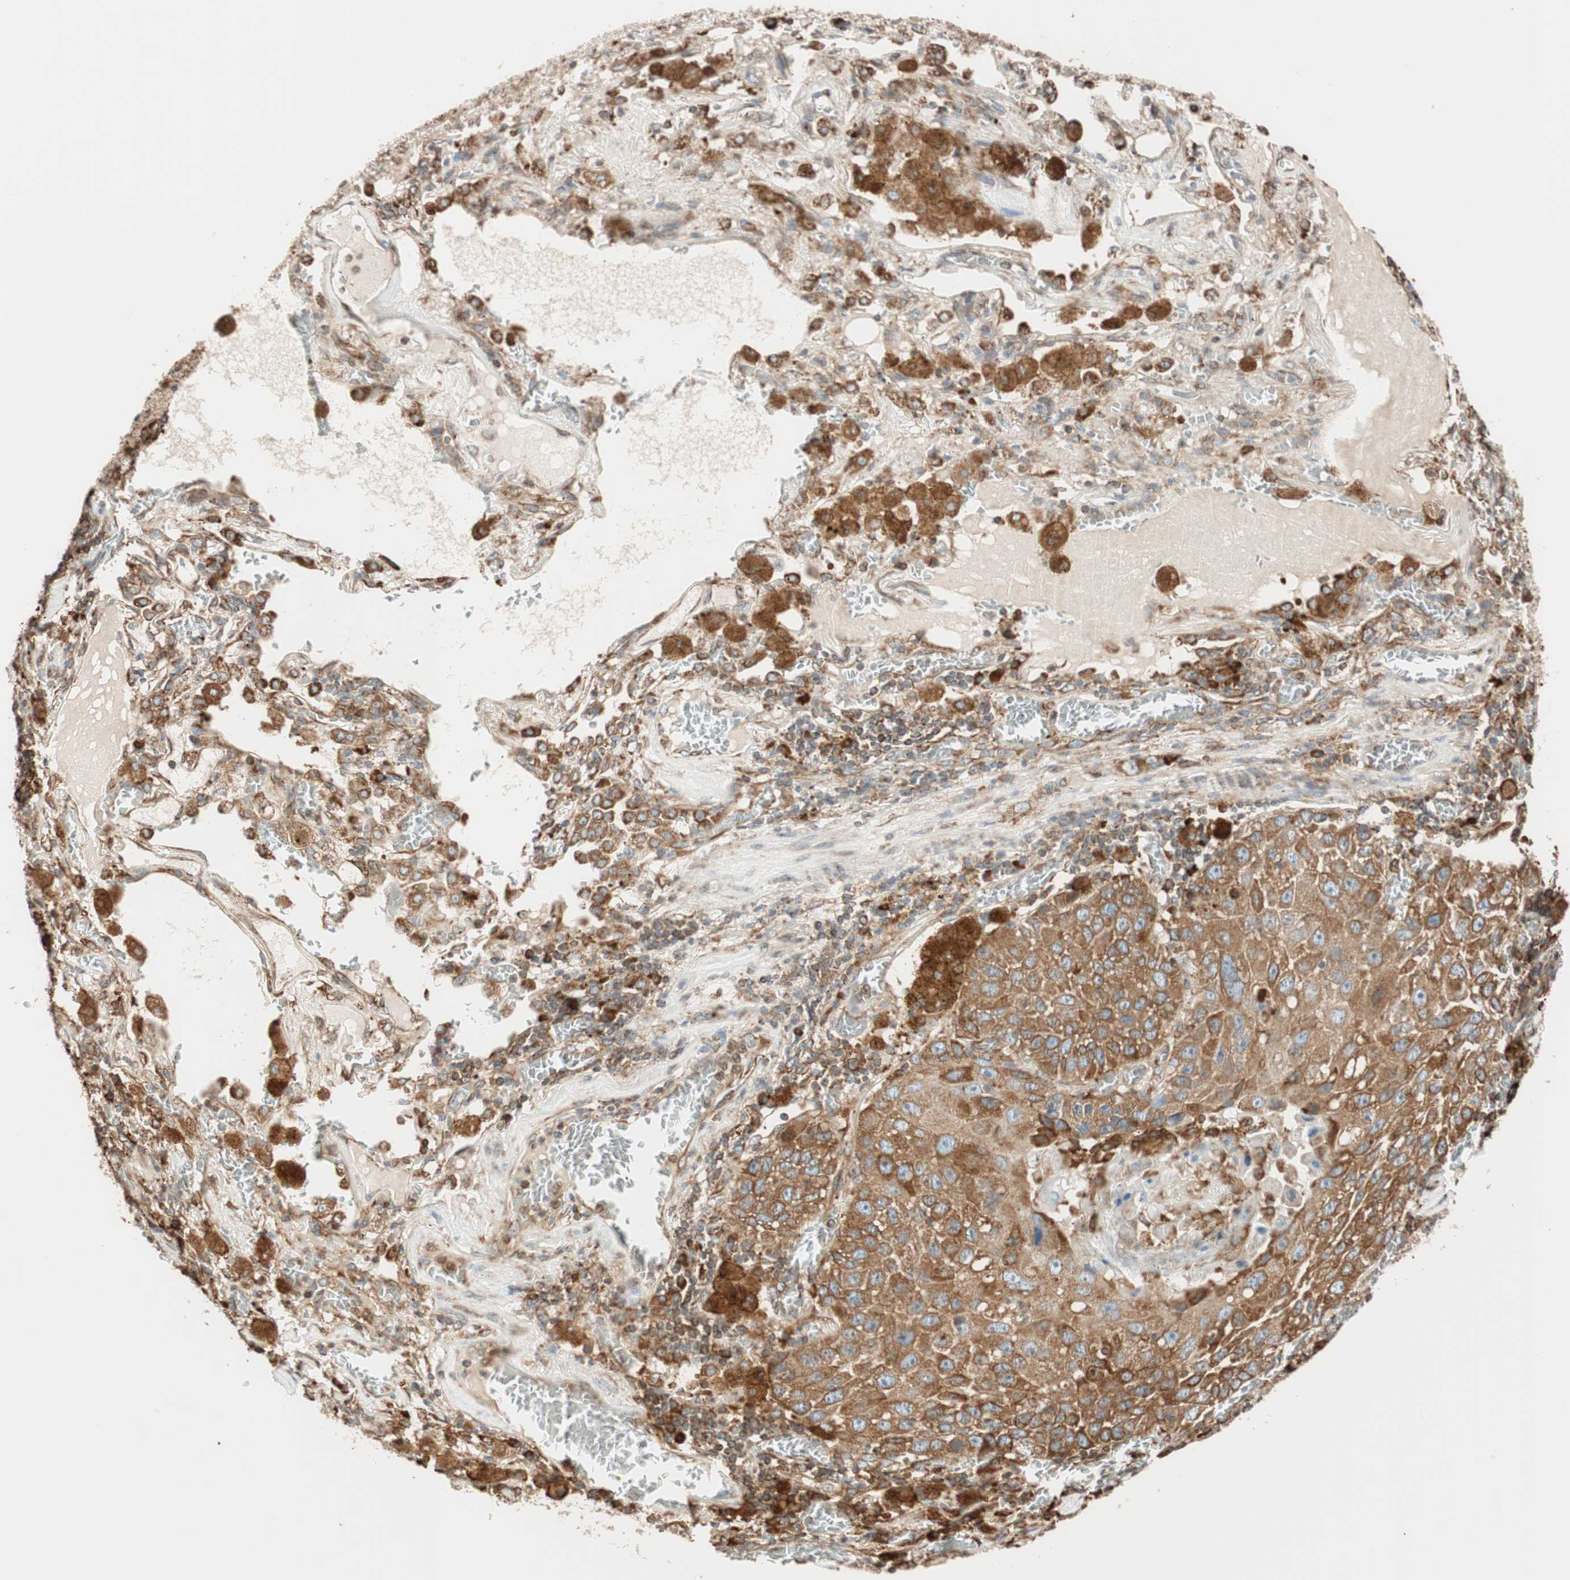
{"staining": {"intensity": "moderate", "quantity": ">75%", "location": "cytoplasmic/membranous"}, "tissue": "lung cancer", "cell_type": "Tumor cells", "image_type": "cancer", "snomed": [{"axis": "morphology", "description": "Squamous cell carcinoma, NOS"}, {"axis": "topography", "description": "Lung"}], "caption": "The immunohistochemical stain labels moderate cytoplasmic/membranous positivity in tumor cells of squamous cell carcinoma (lung) tissue.", "gene": "PRKCSH", "patient": {"sex": "male", "age": 57}}